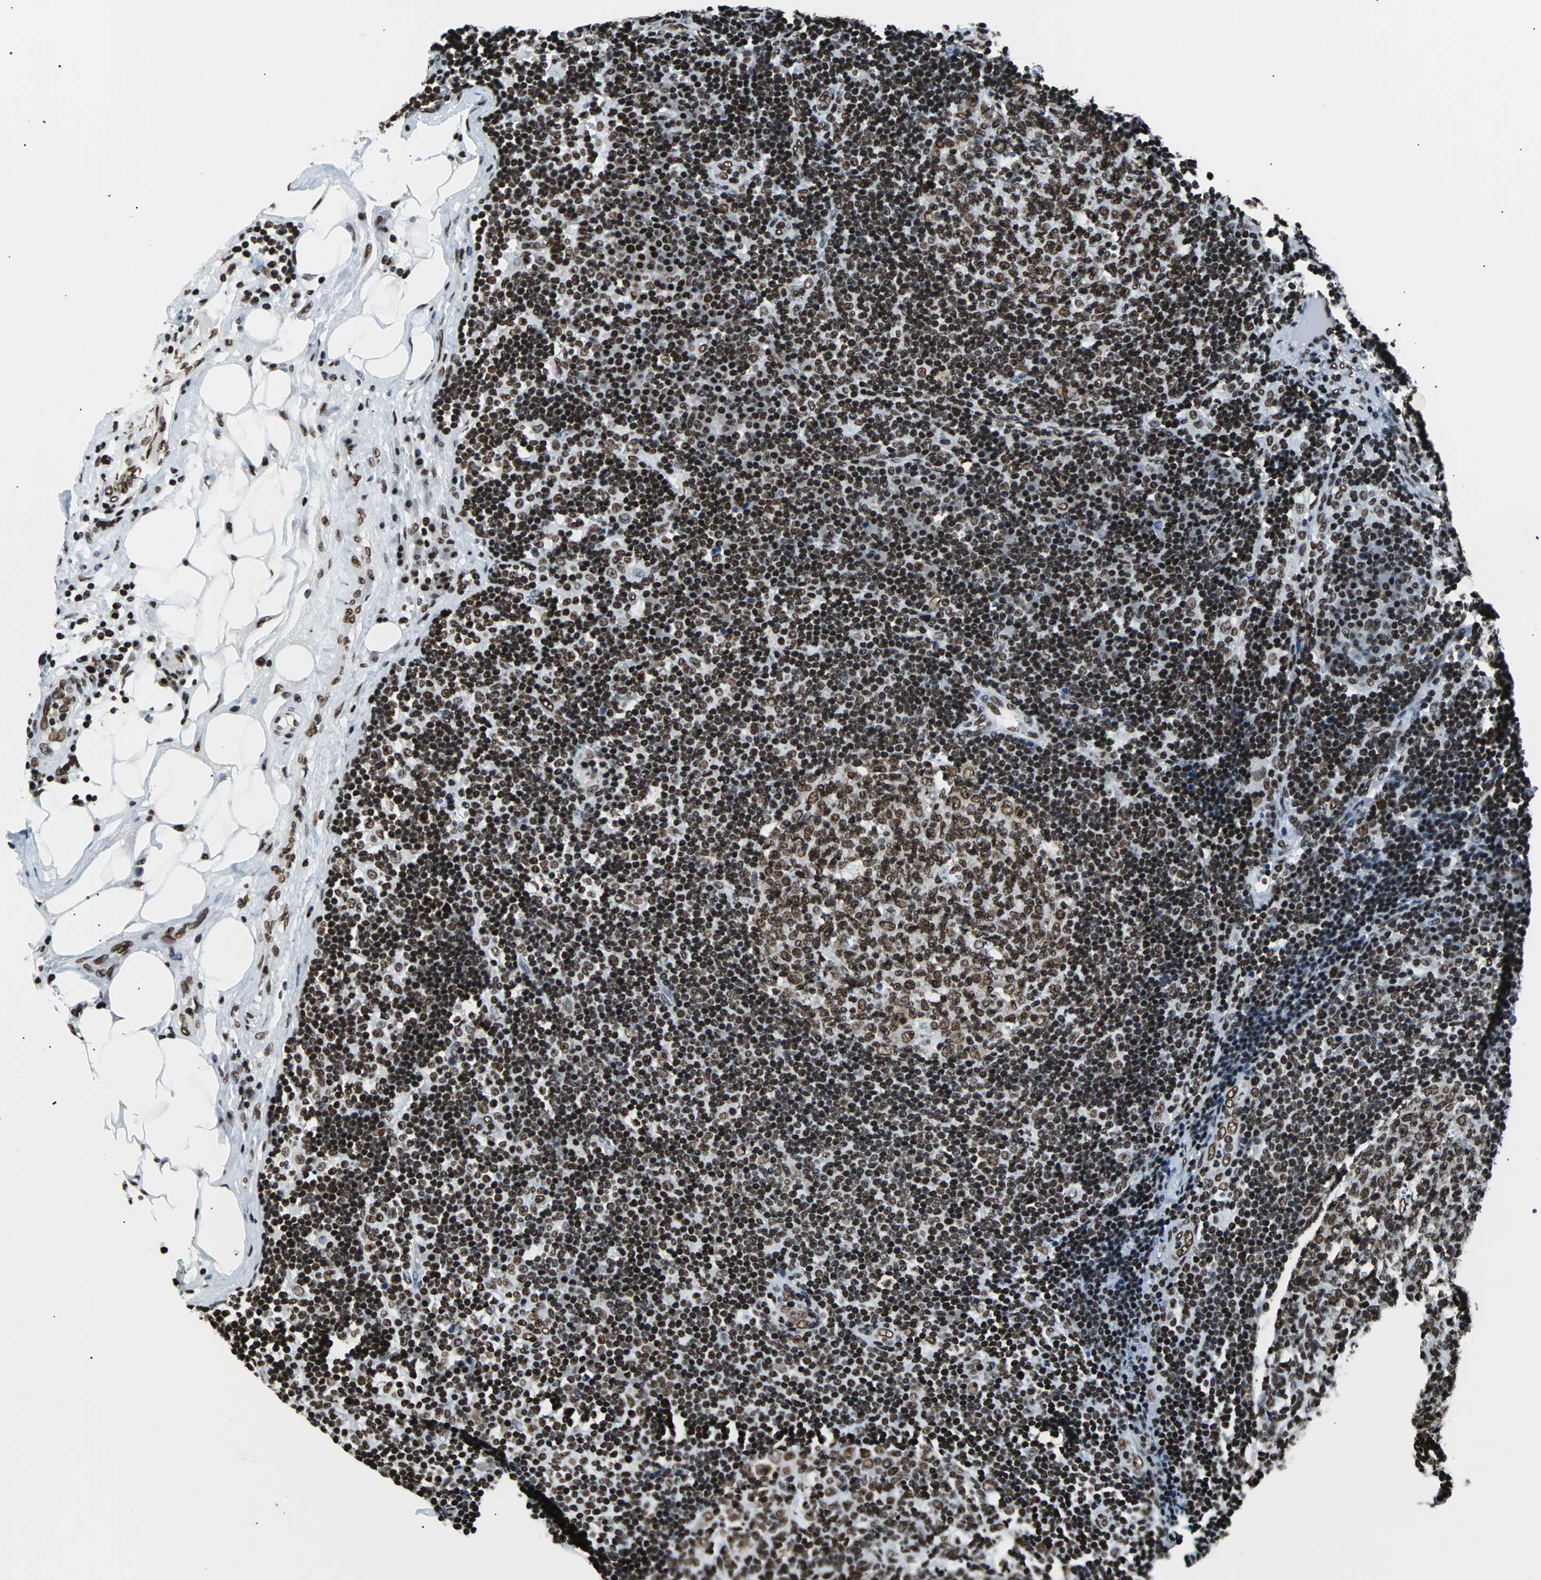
{"staining": {"intensity": "strong", "quantity": ">75%", "location": "cytoplasmic/membranous,nuclear"}, "tissue": "lymph node", "cell_type": "Germinal center cells", "image_type": "normal", "snomed": [{"axis": "morphology", "description": "Normal tissue, NOS"}, {"axis": "morphology", "description": "Squamous cell carcinoma, metastatic, NOS"}, {"axis": "topography", "description": "Lymph node"}], "caption": "Immunohistochemical staining of unremarkable human lymph node displays high levels of strong cytoplasmic/membranous,nuclear expression in approximately >75% of germinal center cells.", "gene": "FUBP1", "patient": {"sex": "female", "age": 53}}